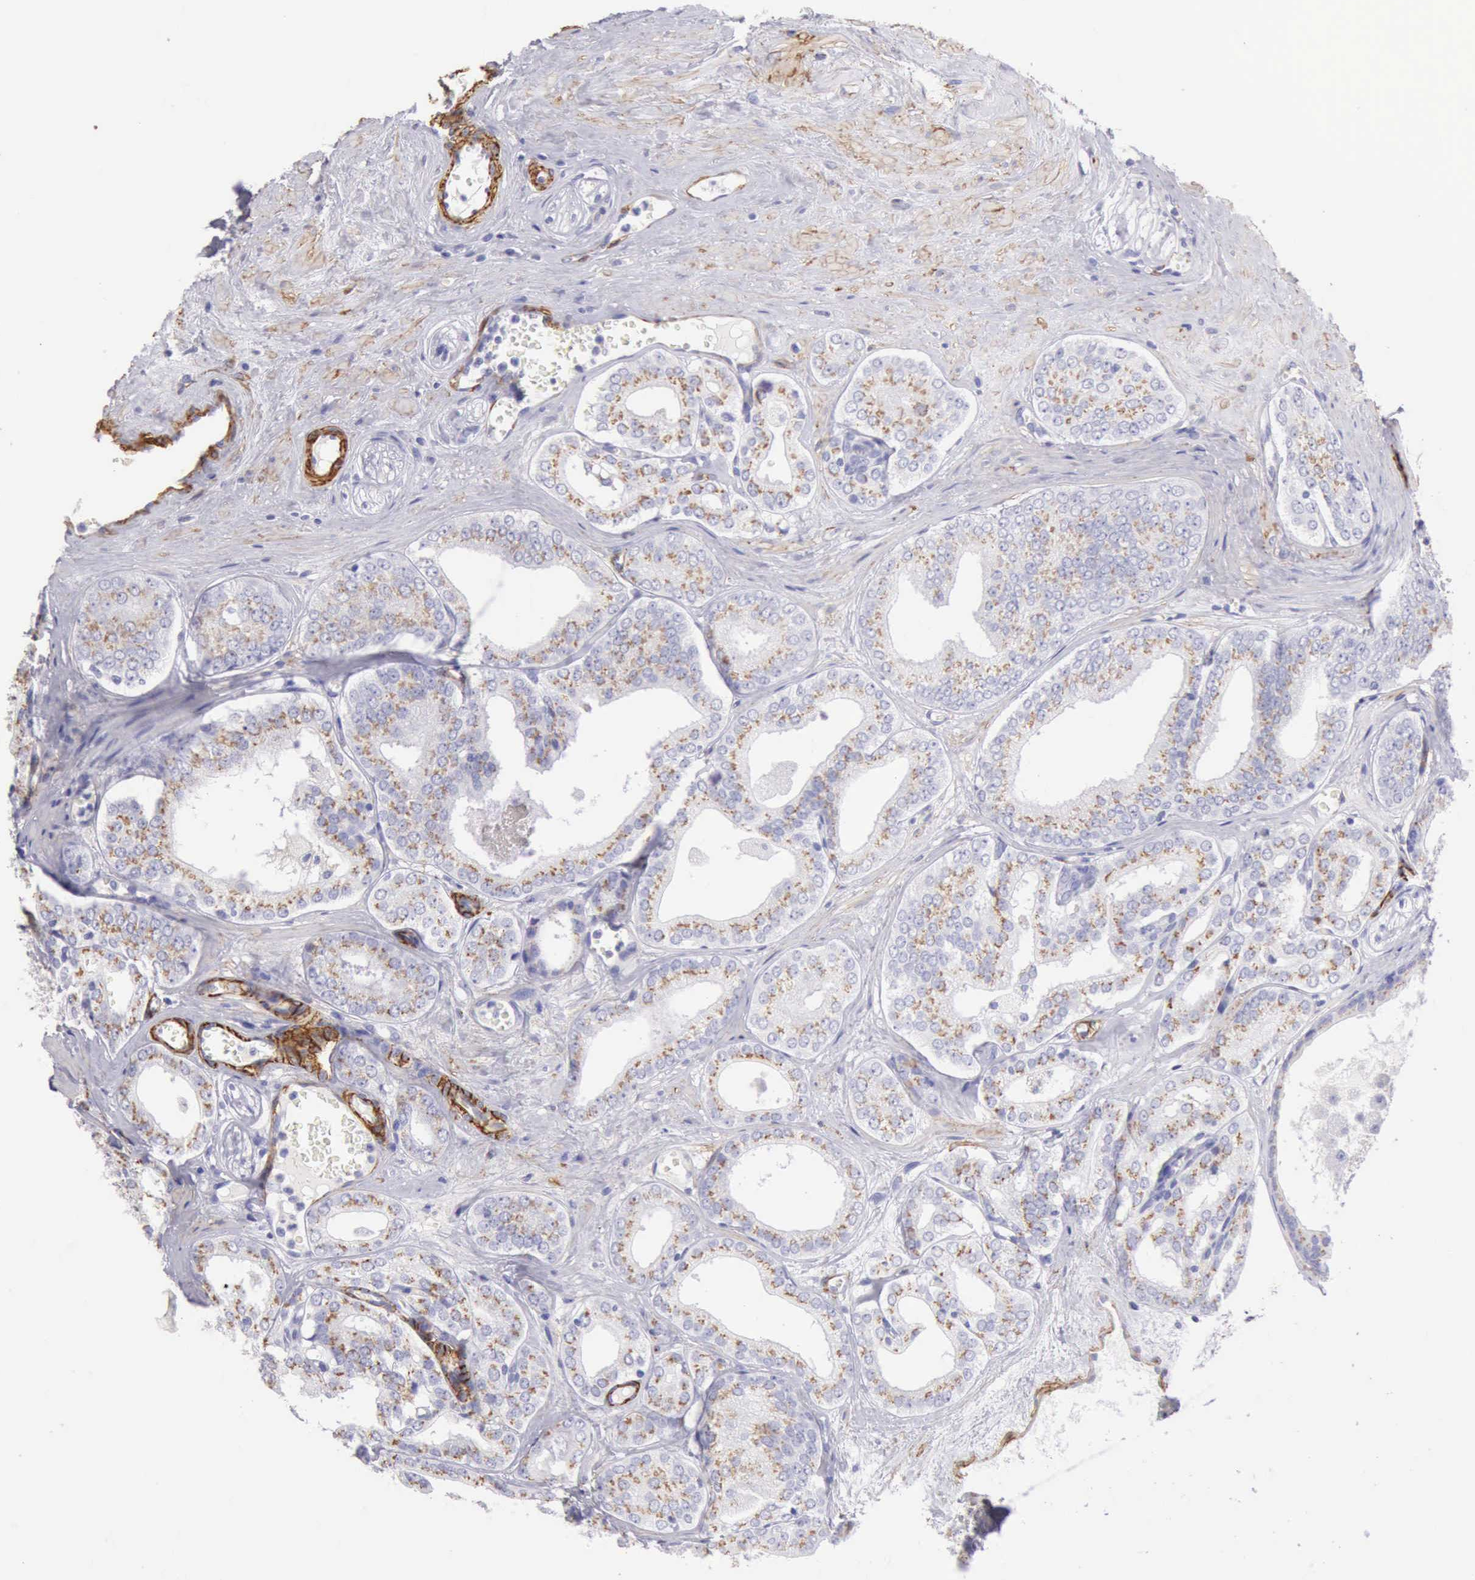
{"staining": {"intensity": "moderate", "quantity": ">75%", "location": "cytoplasmic/membranous"}, "tissue": "prostate cancer", "cell_type": "Tumor cells", "image_type": "cancer", "snomed": [{"axis": "morphology", "description": "Adenocarcinoma, Medium grade"}, {"axis": "topography", "description": "Prostate"}], "caption": "Immunohistochemistry micrograph of neoplastic tissue: prostate adenocarcinoma (medium-grade) stained using IHC demonstrates medium levels of moderate protein expression localized specifically in the cytoplasmic/membranous of tumor cells, appearing as a cytoplasmic/membranous brown color.", "gene": "AOC3", "patient": {"sex": "male", "age": 79}}